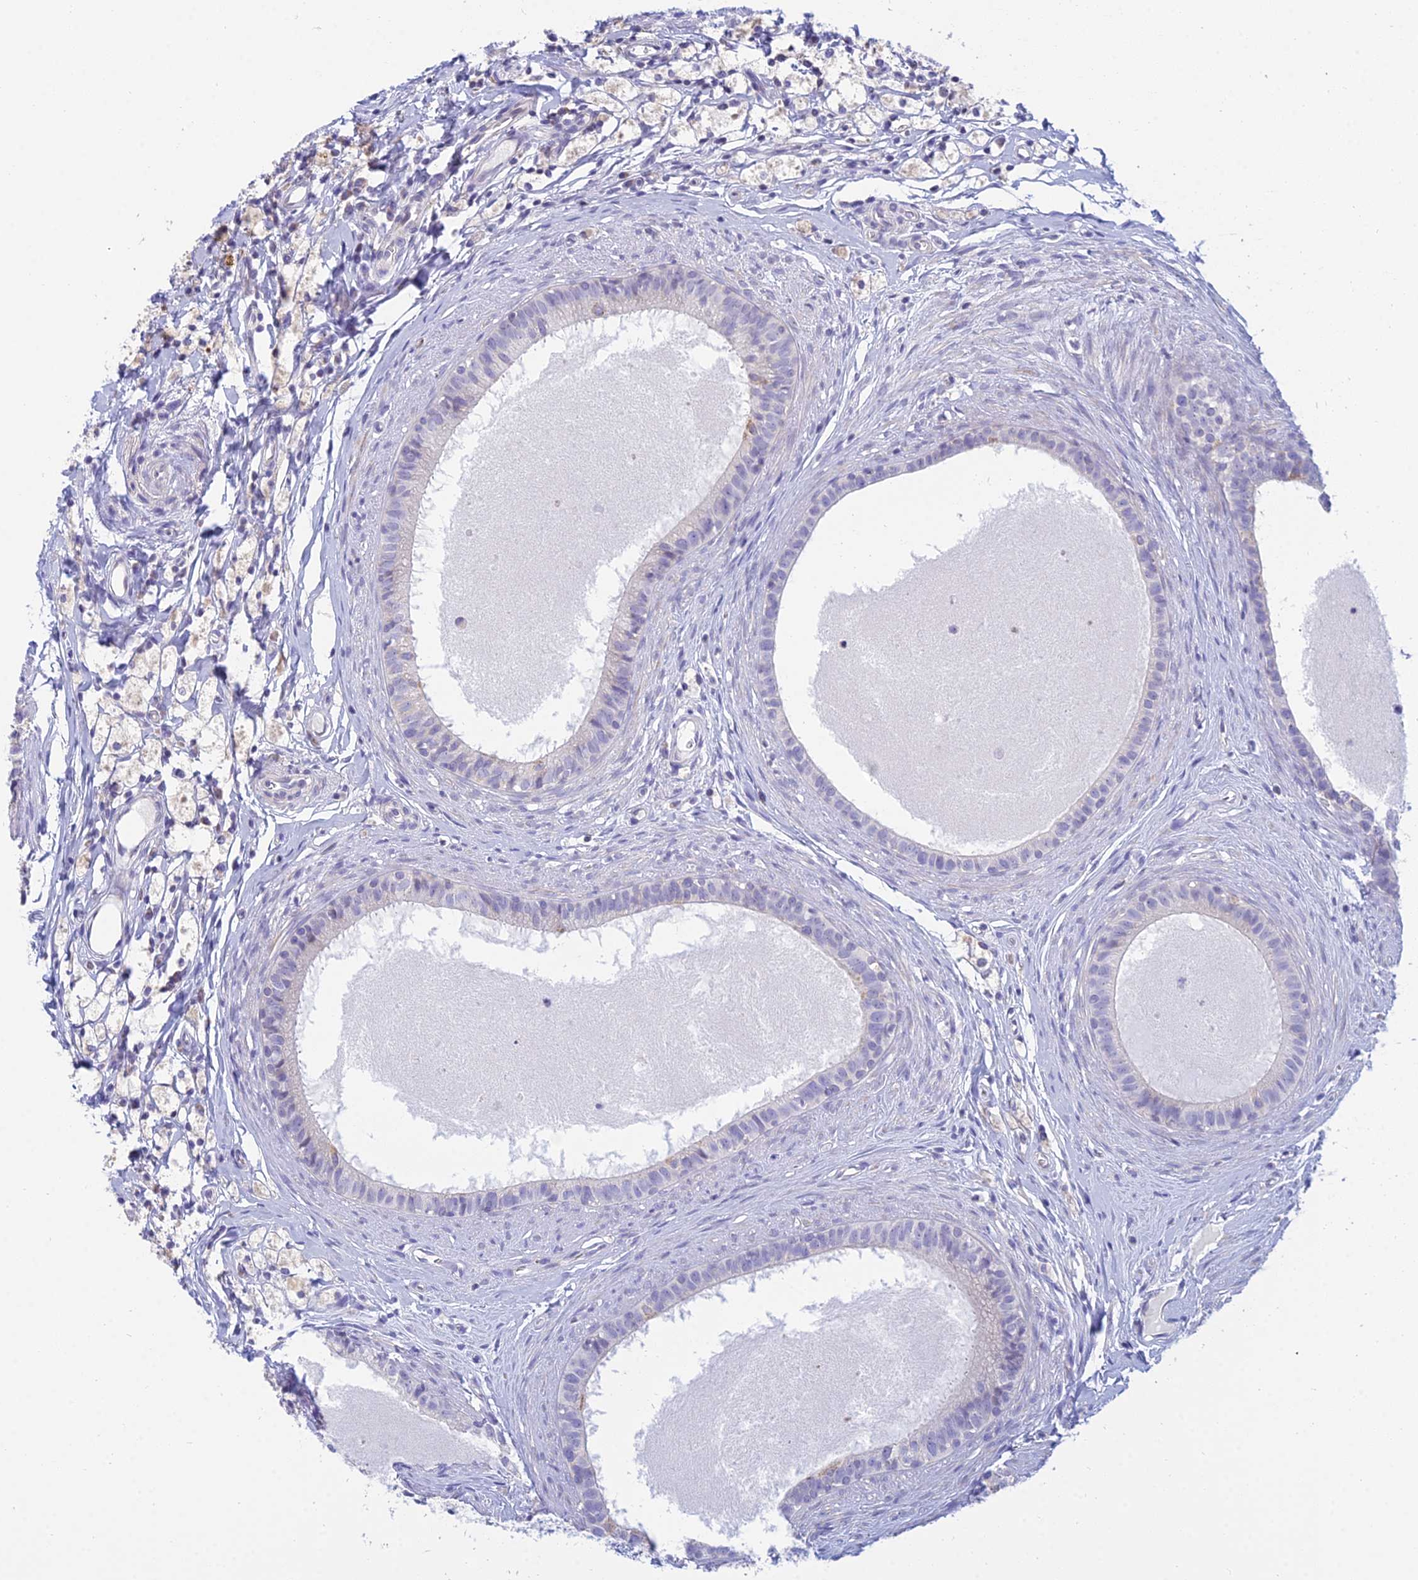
{"staining": {"intensity": "negative", "quantity": "none", "location": "none"}, "tissue": "epididymis", "cell_type": "Glandular cells", "image_type": "normal", "snomed": [{"axis": "morphology", "description": "Normal tissue, NOS"}, {"axis": "topography", "description": "Epididymis"}], "caption": "Immunohistochemistry image of normal epididymis stained for a protein (brown), which exhibits no staining in glandular cells.", "gene": "CFAP206", "patient": {"sex": "male", "age": 80}}